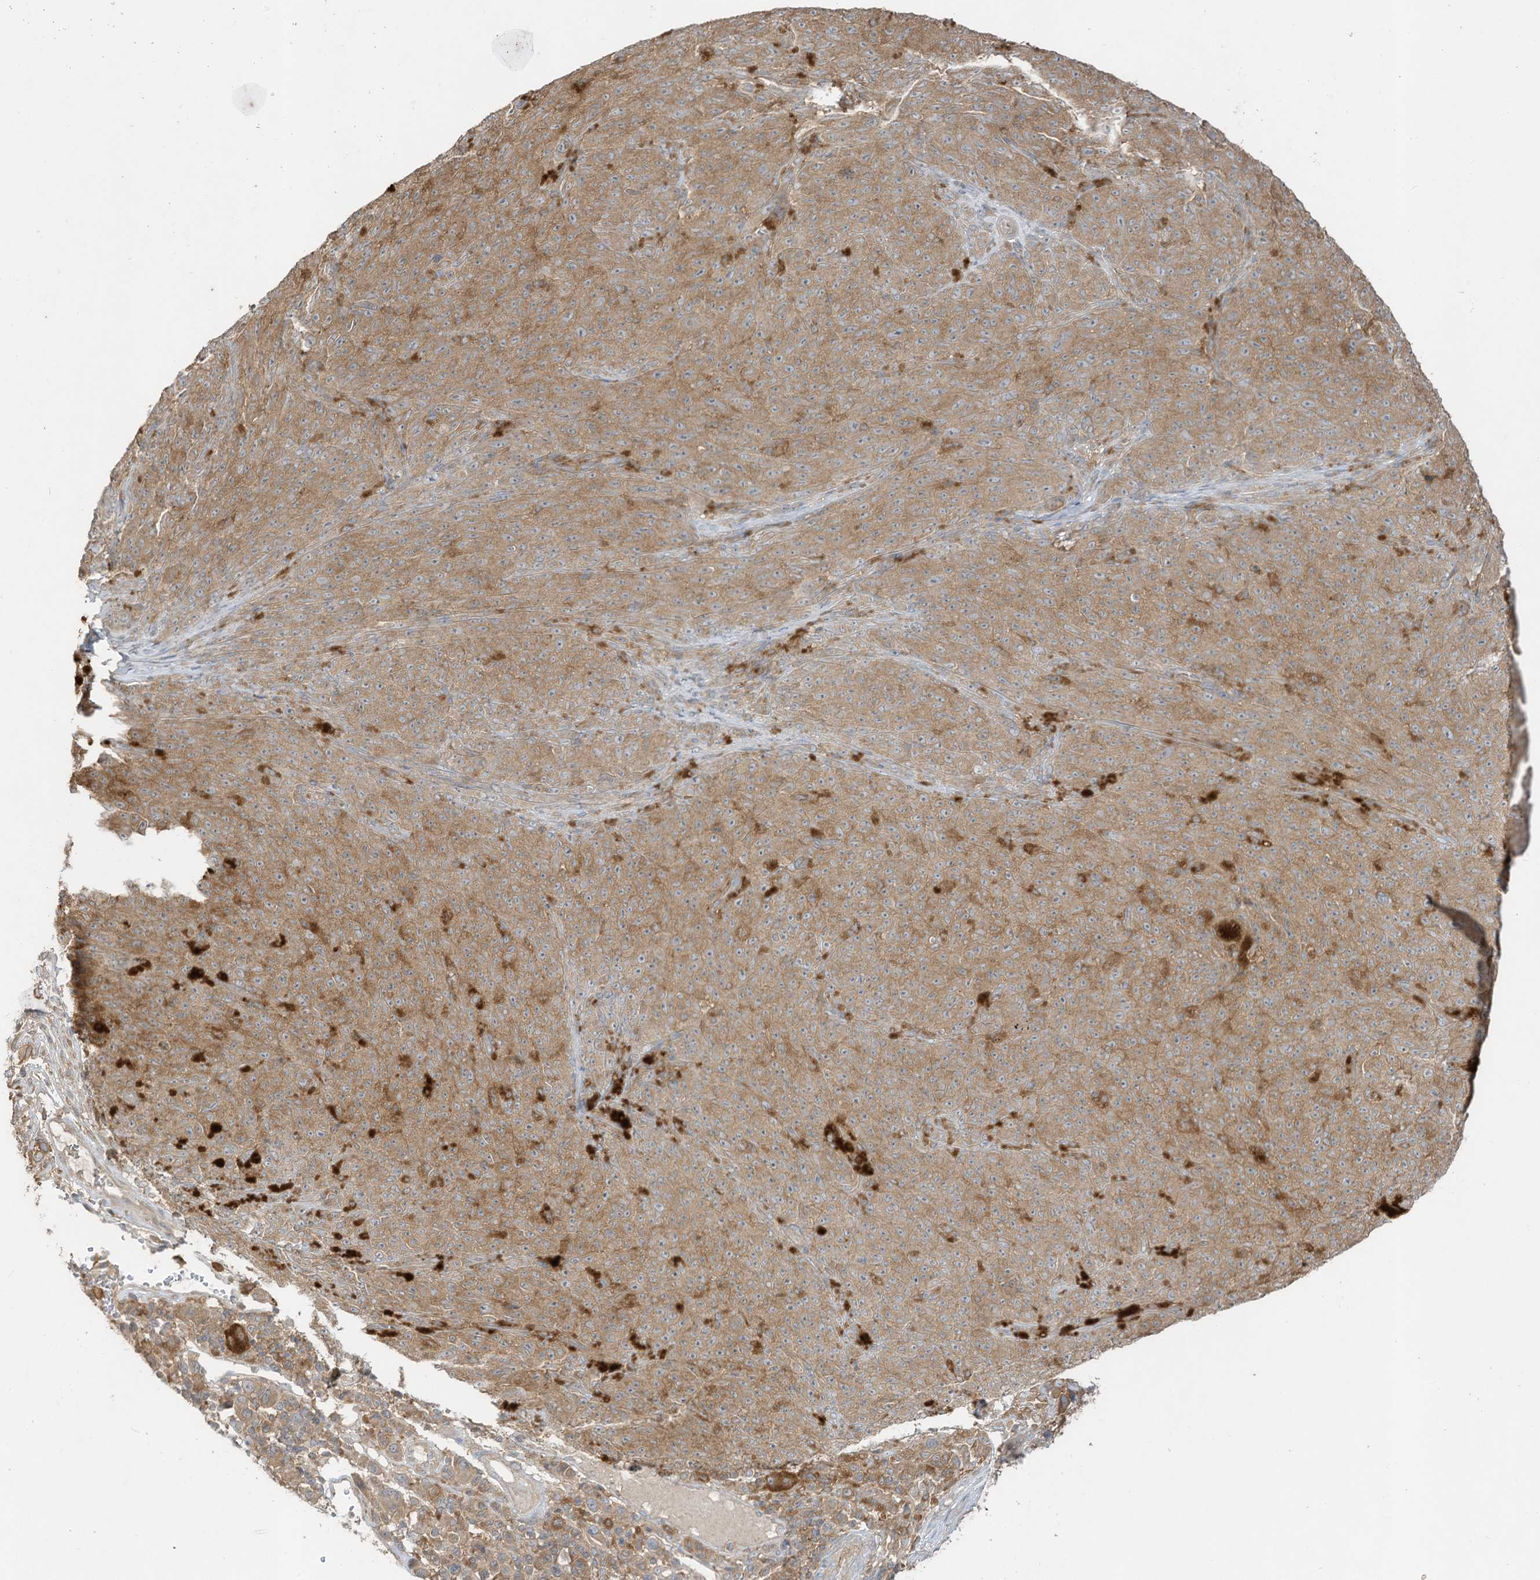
{"staining": {"intensity": "moderate", "quantity": ">75%", "location": "cytoplasmic/membranous"}, "tissue": "melanoma", "cell_type": "Tumor cells", "image_type": "cancer", "snomed": [{"axis": "morphology", "description": "Malignant melanoma, NOS"}, {"axis": "topography", "description": "Skin"}], "caption": "Malignant melanoma stained with a protein marker reveals moderate staining in tumor cells.", "gene": "LDAH", "patient": {"sex": "female", "age": 82}}